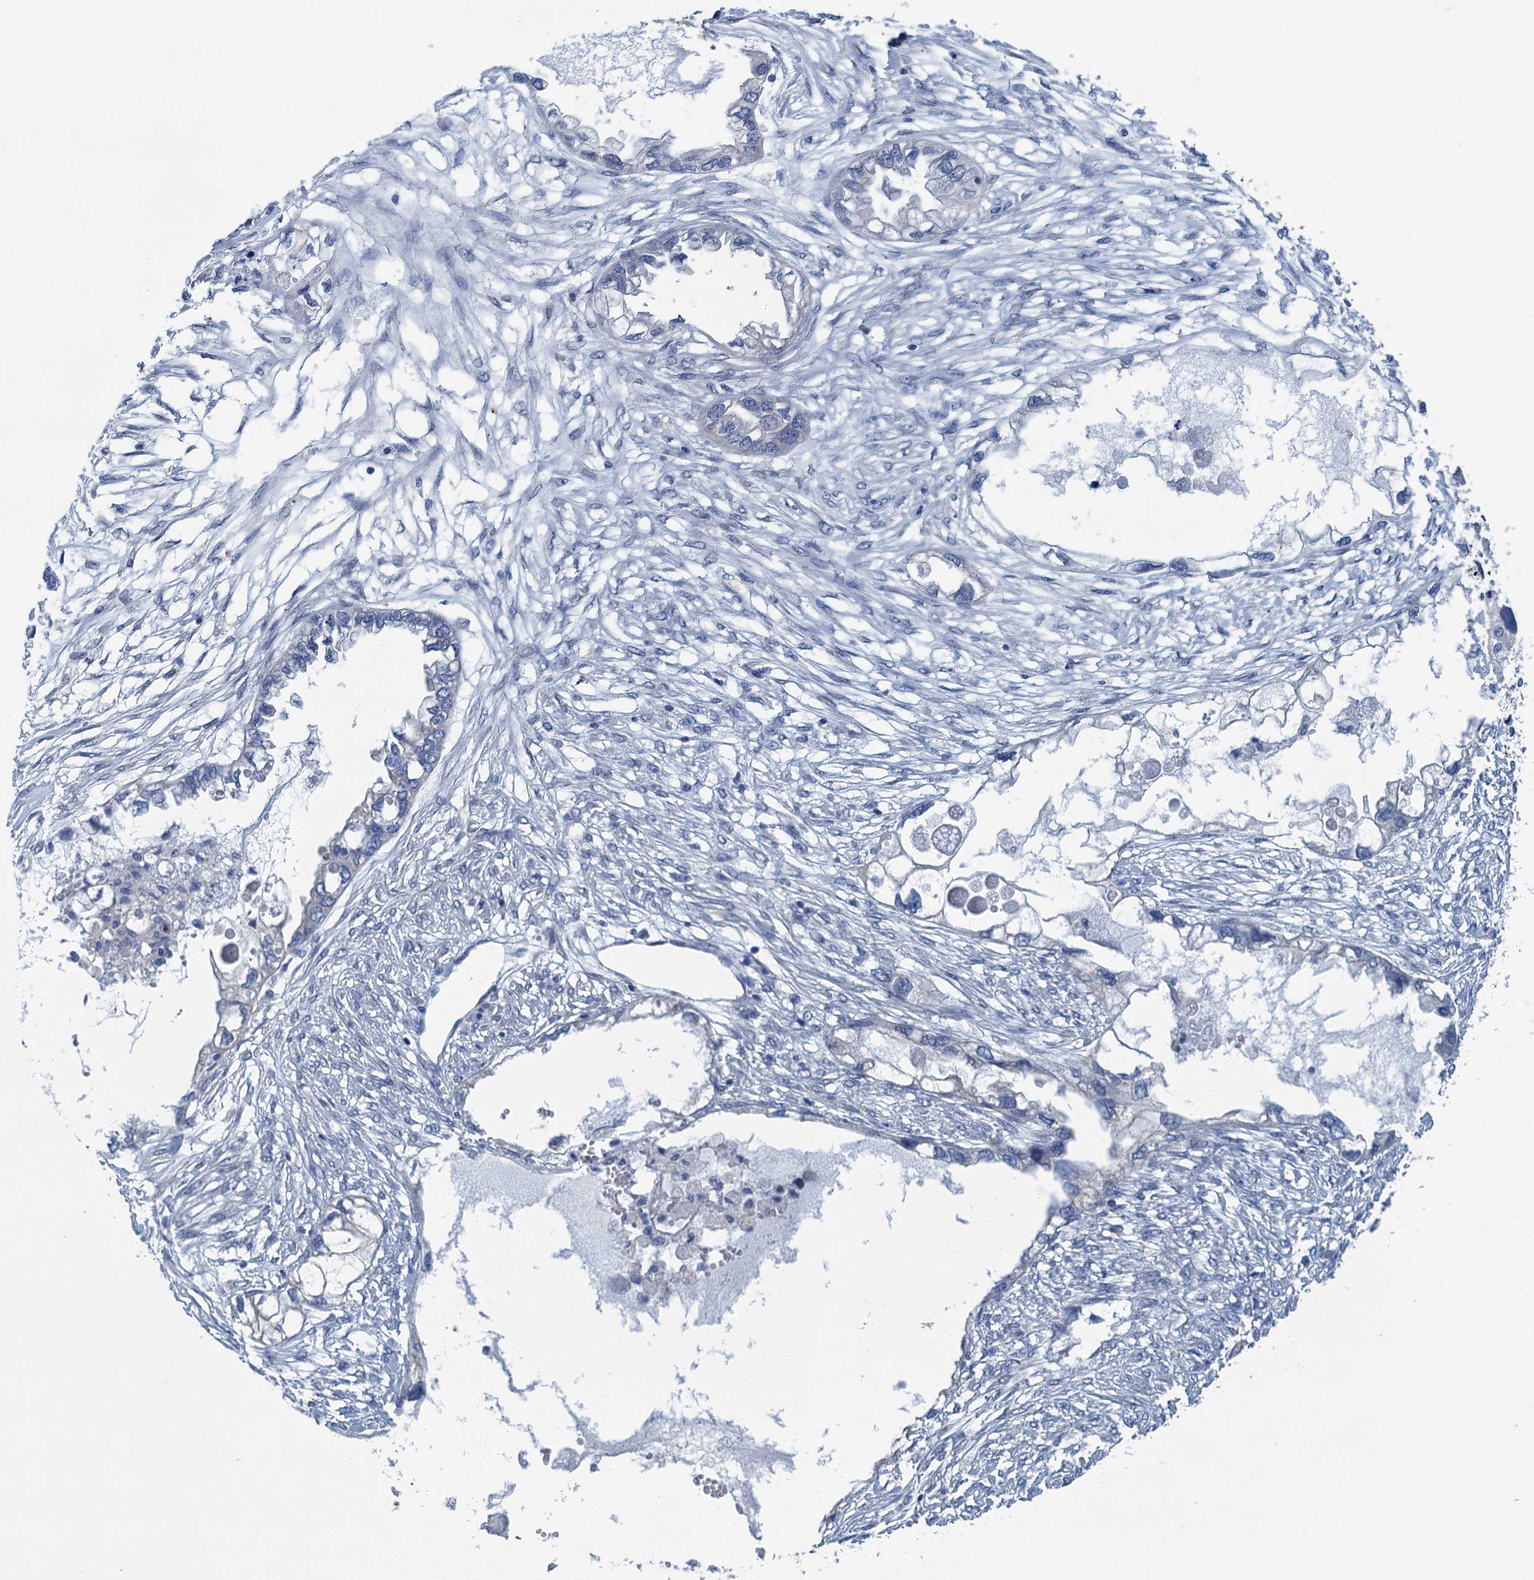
{"staining": {"intensity": "negative", "quantity": "none", "location": "none"}, "tissue": "endometrial cancer", "cell_type": "Tumor cells", "image_type": "cancer", "snomed": [{"axis": "morphology", "description": "Adenocarcinoma, NOS"}, {"axis": "morphology", "description": "Adenocarcinoma, metastatic, NOS"}, {"axis": "topography", "description": "Adipose tissue"}, {"axis": "topography", "description": "Endometrium"}], "caption": "Tumor cells are negative for brown protein staining in endometrial cancer (adenocarcinoma).", "gene": "CTU2", "patient": {"sex": "female", "age": 67}}